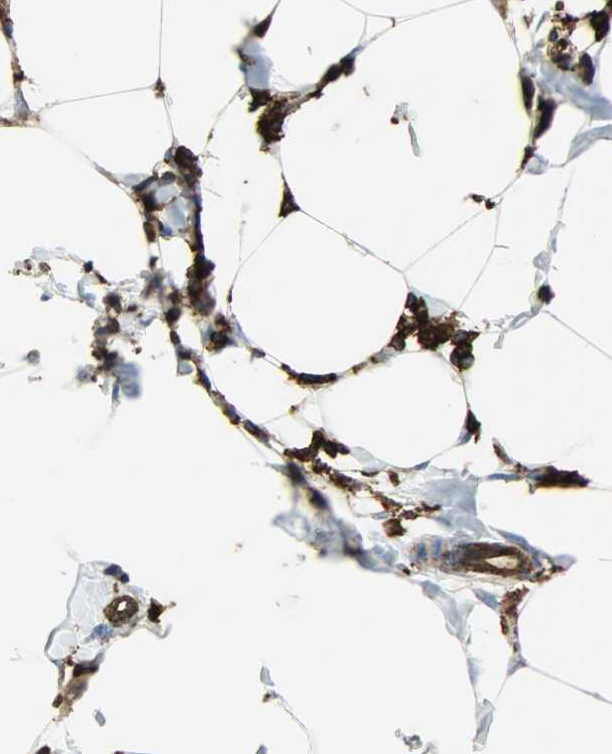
{"staining": {"intensity": "strong", "quantity": ">75%", "location": "cytoplasmic/membranous"}, "tissue": "breast cancer", "cell_type": "Tumor cells", "image_type": "cancer", "snomed": [{"axis": "morphology", "description": "Normal tissue, NOS"}, {"axis": "morphology", "description": "Duct carcinoma"}, {"axis": "topography", "description": "Breast"}], "caption": "Immunohistochemistry histopathology image of human breast intraductal carcinoma stained for a protein (brown), which reveals high levels of strong cytoplasmic/membranous staining in approximately >75% of tumor cells.", "gene": "VASP", "patient": {"sex": "female", "age": 50}}